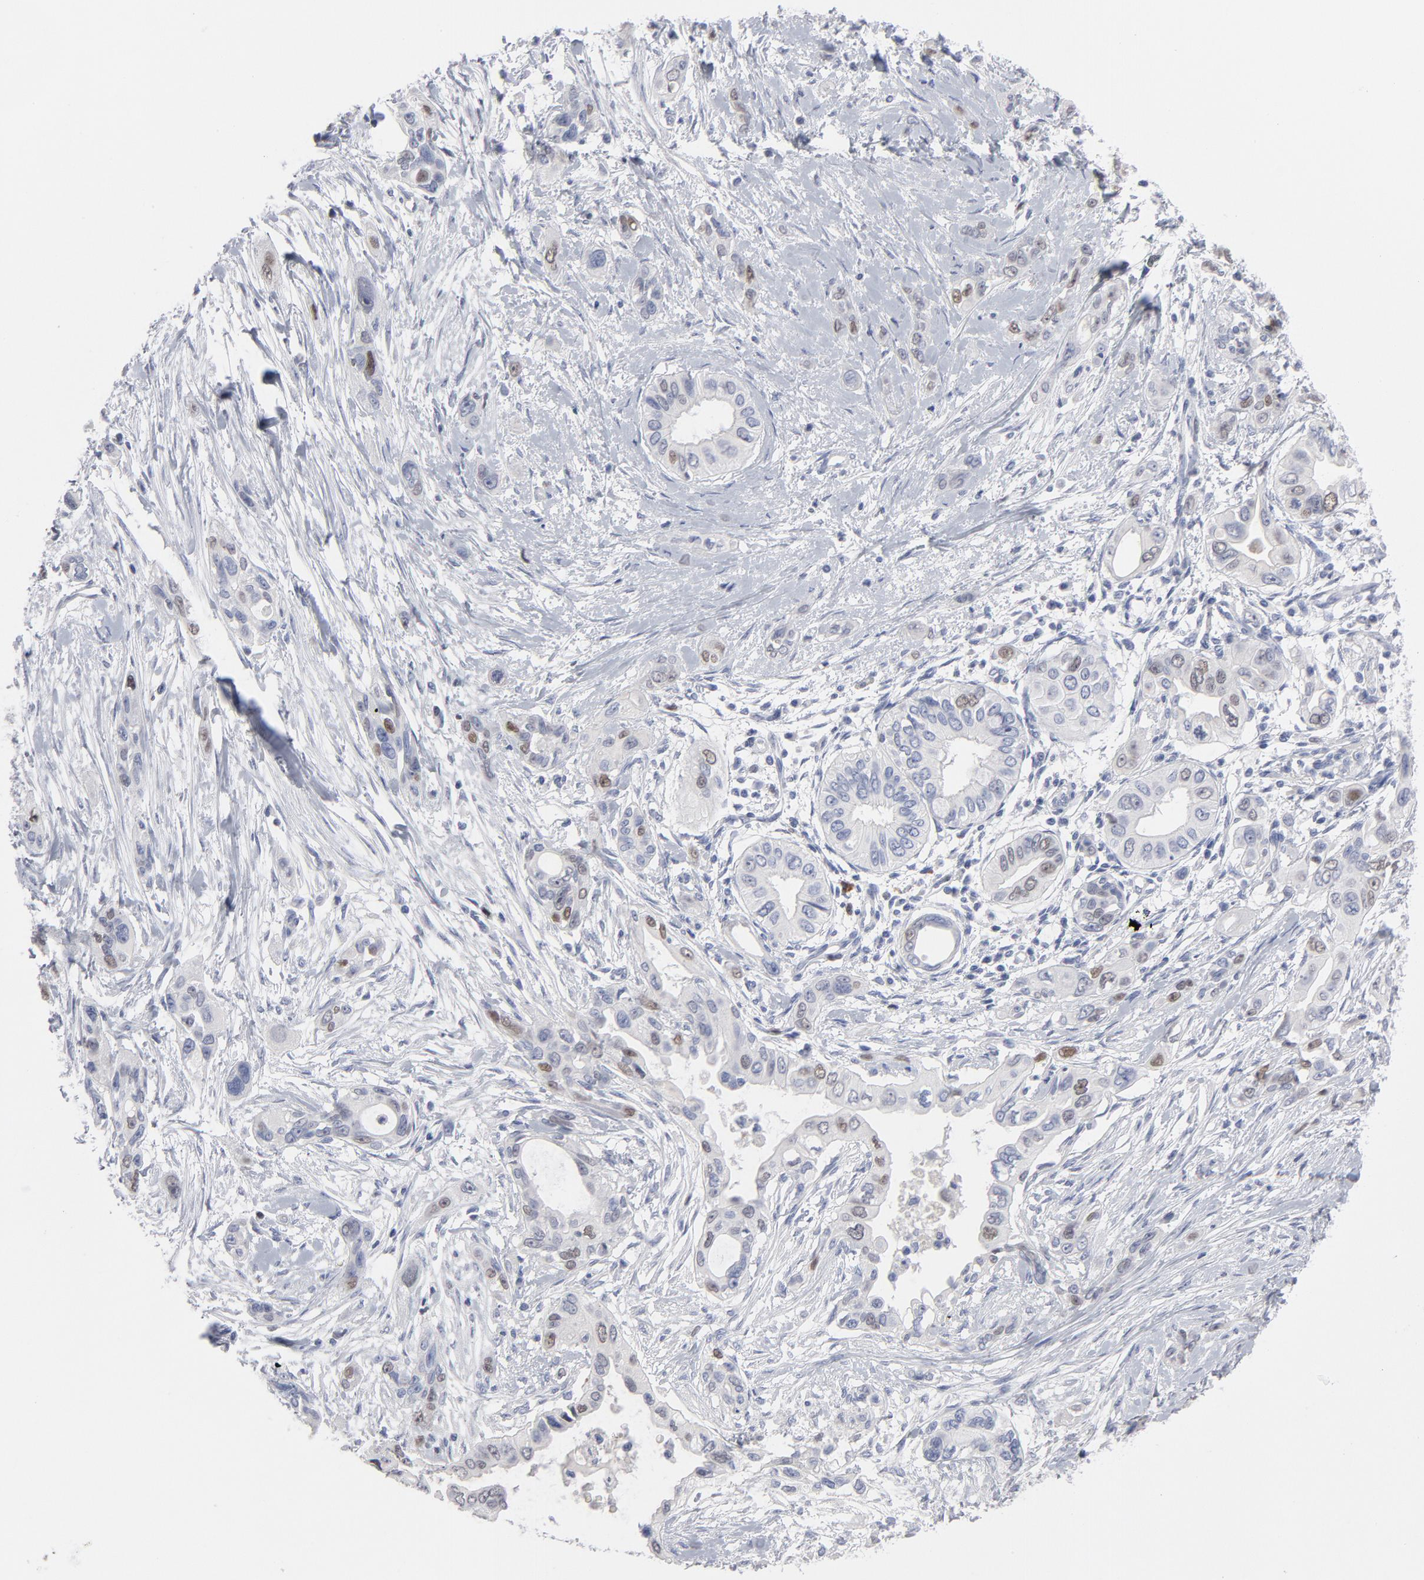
{"staining": {"intensity": "weak", "quantity": "<25%", "location": "nuclear"}, "tissue": "pancreatic cancer", "cell_type": "Tumor cells", "image_type": "cancer", "snomed": [{"axis": "morphology", "description": "Adenocarcinoma, NOS"}, {"axis": "topography", "description": "Pancreas"}], "caption": "Immunohistochemistry (IHC) image of neoplastic tissue: human pancreatic adenocarcinoma stained with DAB reveals no significant protein expression in tumor cells. The staining is performed using DAB (3,3'-diaminobenzidine) brown chromogen with nuclei counter-stained in using hematoxylin.", "gene": "MCM7", "patient": {"sex": "female", "age": 60}}